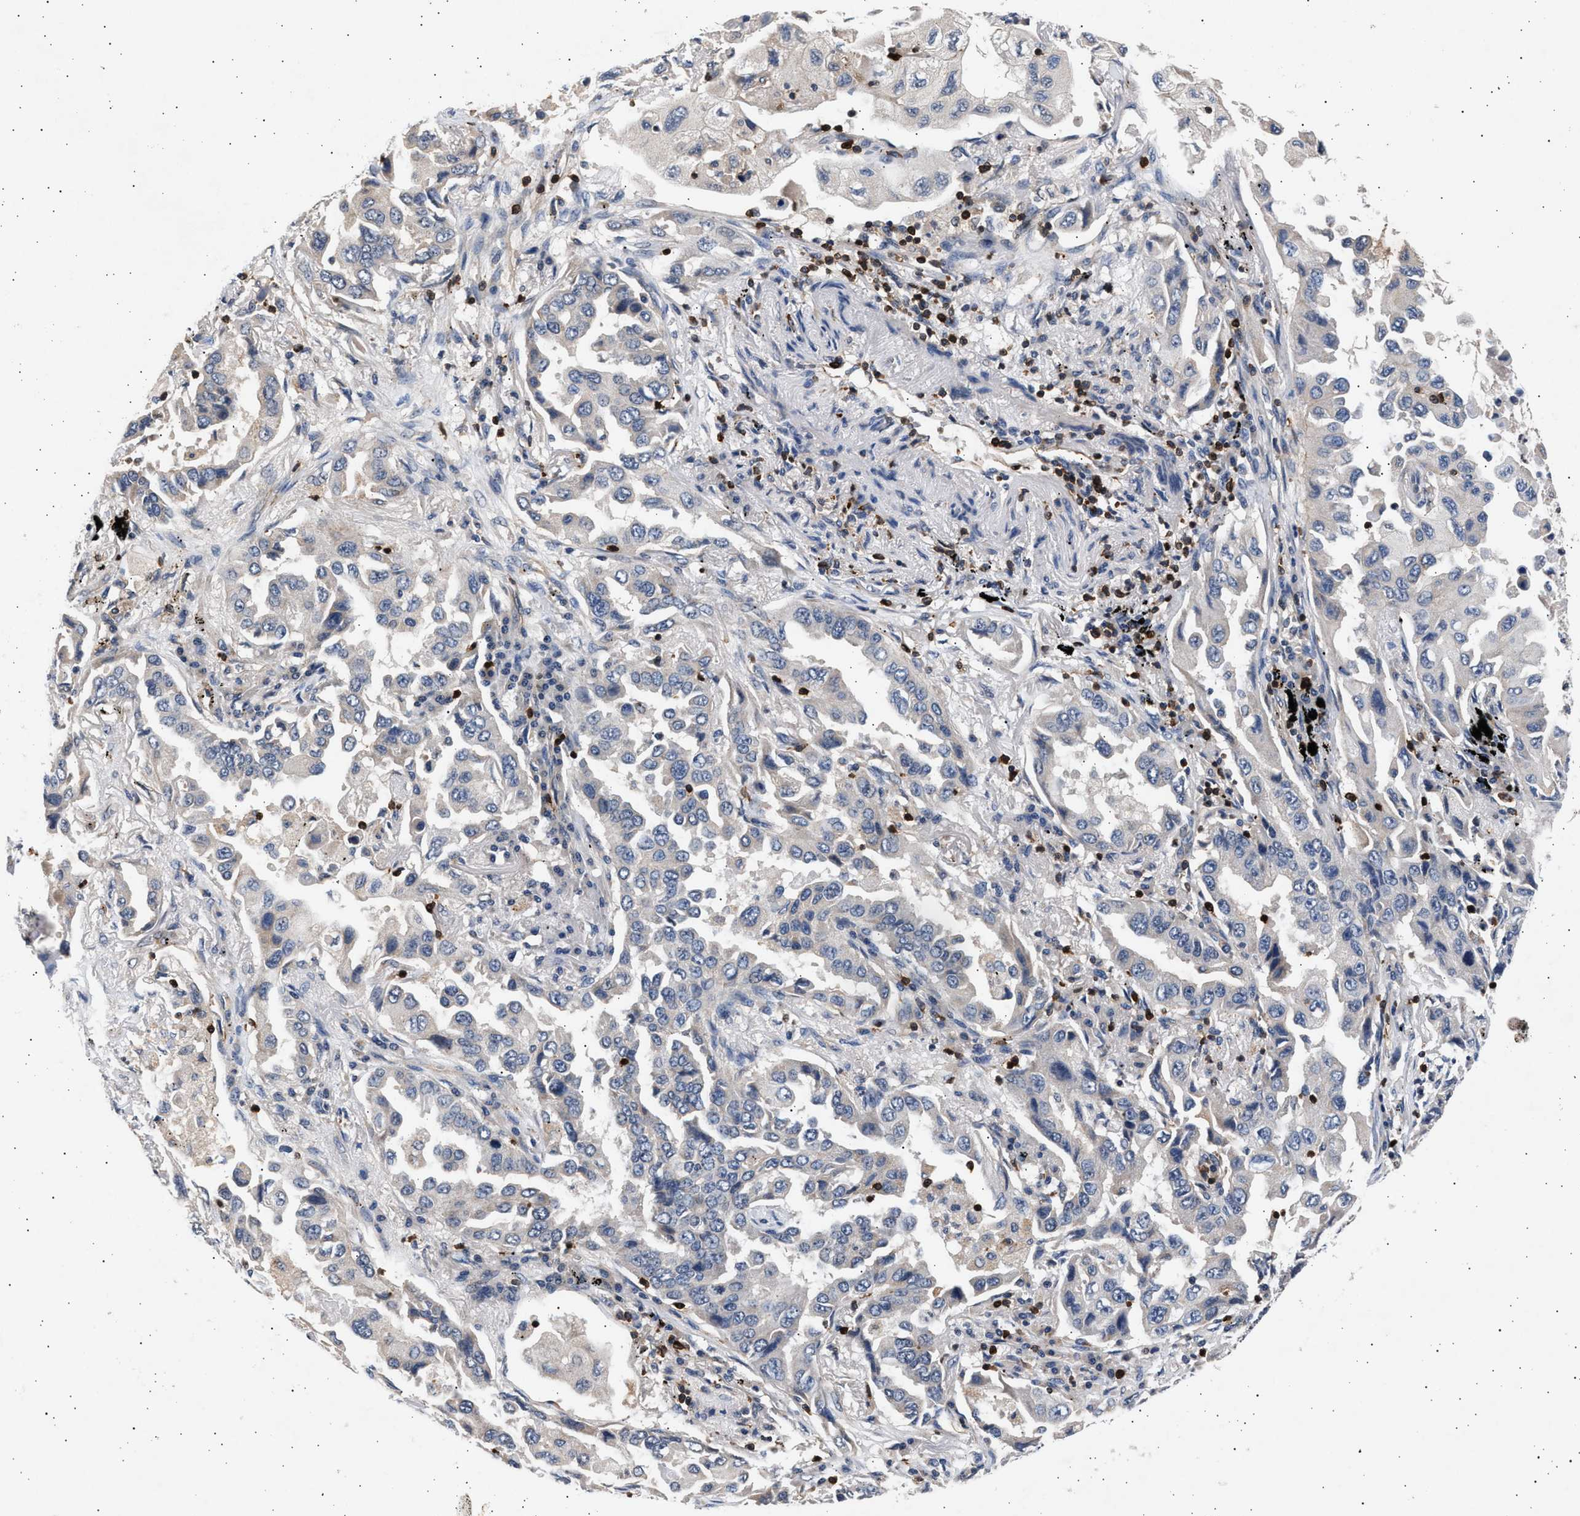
{"staining": {"intensity": "negative", "quantity": "none", "location": "none"}, "tissue": "lung cancer", "cell_type": "Tumor cells", "image_type": "cancer", "snomed": [{"axis": "morphology", "description": "Adenocarcinoma, NOS"}, {"axis": "topography", "description": "Lung"}], "caption": "High magnification brightfield microscopy of lung adenocarcinoma stained with DAB (3,3'-diaminobenzidine) (brown) and counterstained with hematoxylin (blue): tumor cells show no significant staining.", "gene": "GRAP2", "patient": {"sex": "female", "age": 65}}